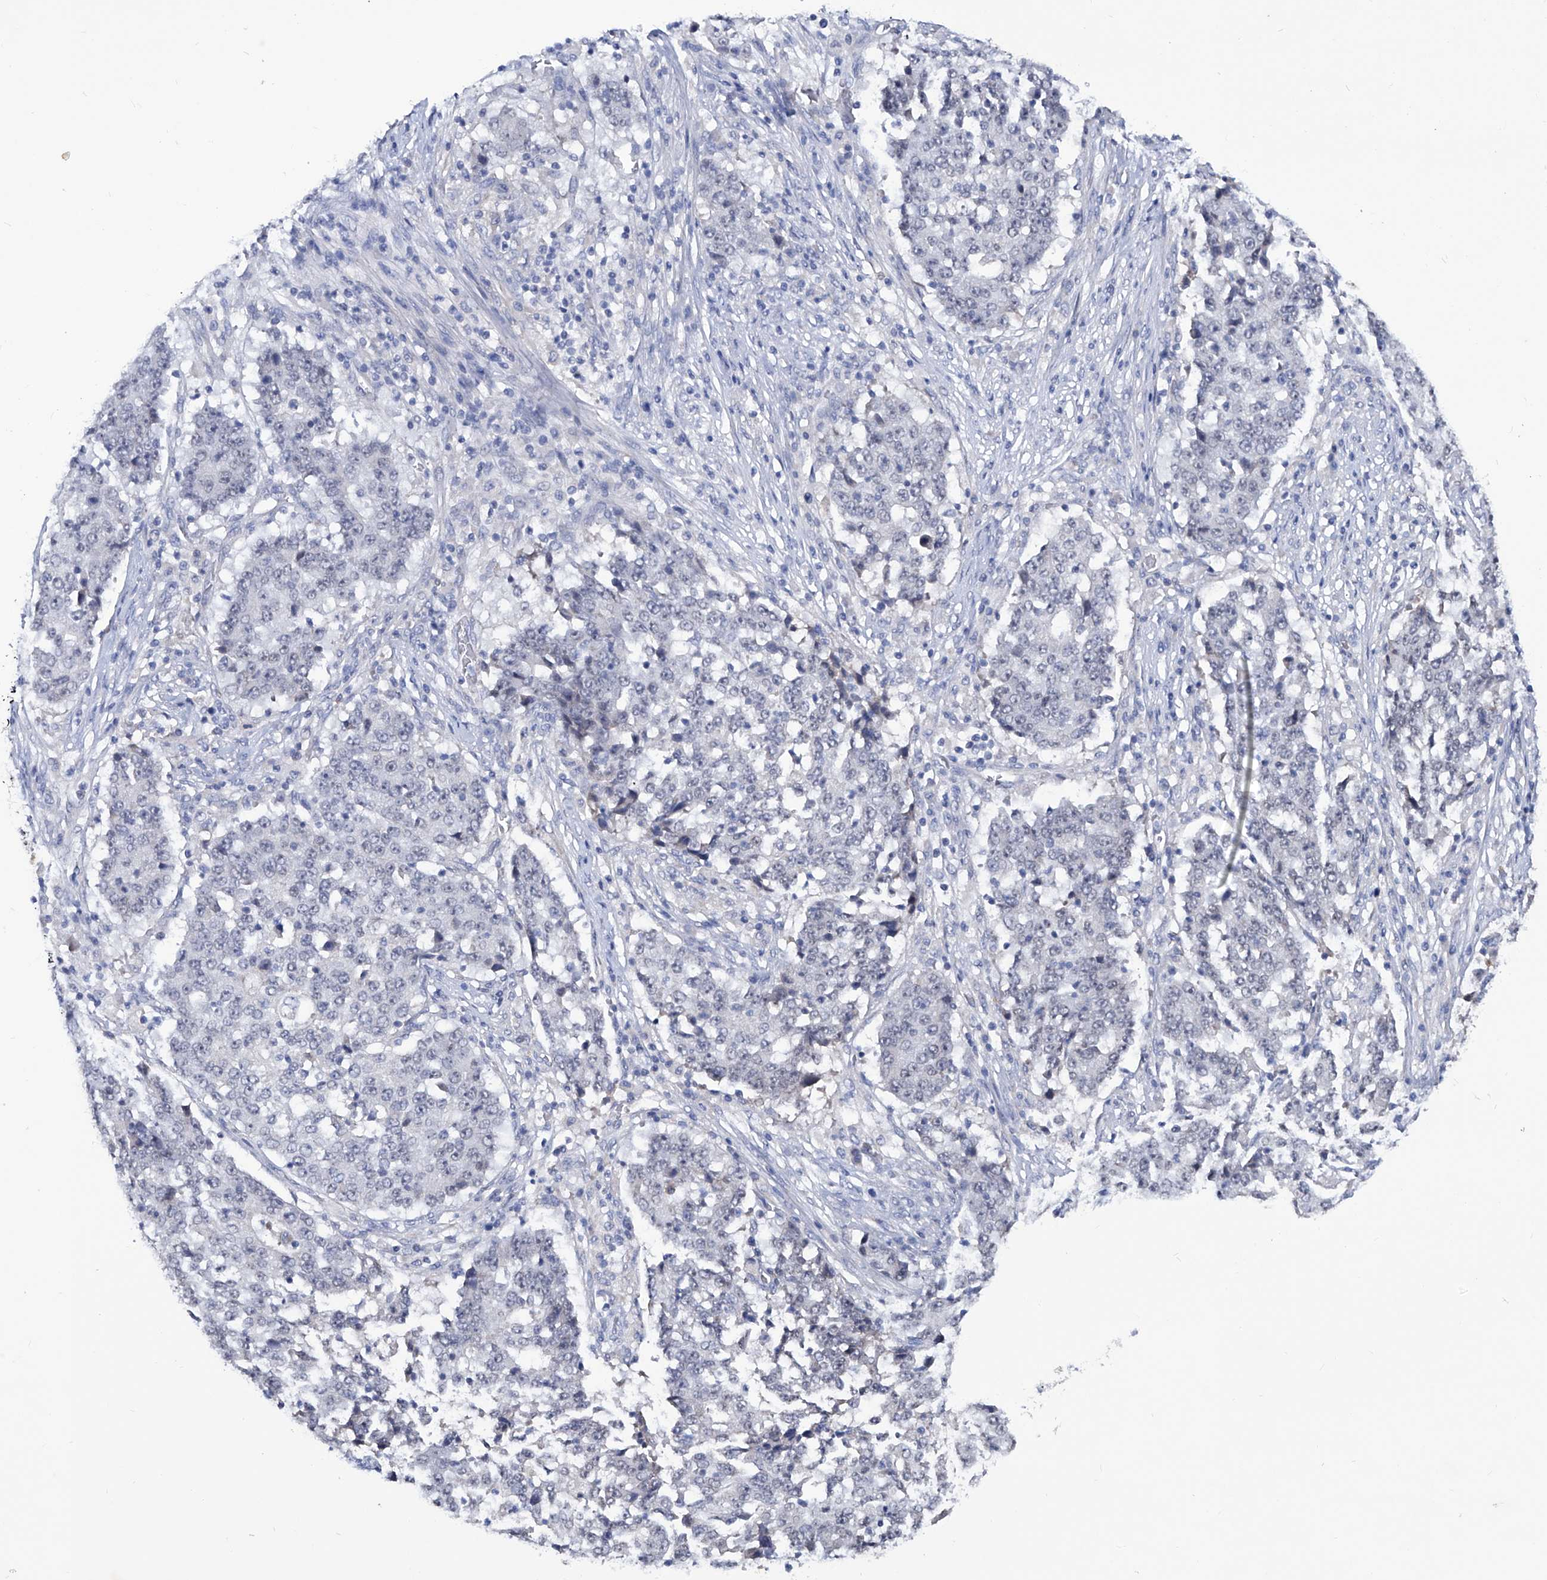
{"staining": {"intensity": "negative", "quantity": "none", "location": "none"}, "tissue": "stomach cancer", "cell_type": "Tumor cells", "image_type": "cancer", "snomed": [{"axis": "morphology", "description": "Adenocarcinoma, NOS"}, {"axis": "topography", "description": "Stomach"}], "caption": "High power microscopy micrograph of an IHC image of stomach cancer, revealing no significant expression in tumor cells.", "gene": "KLHL17", "patient": {"sex": "male", "age": 59}}